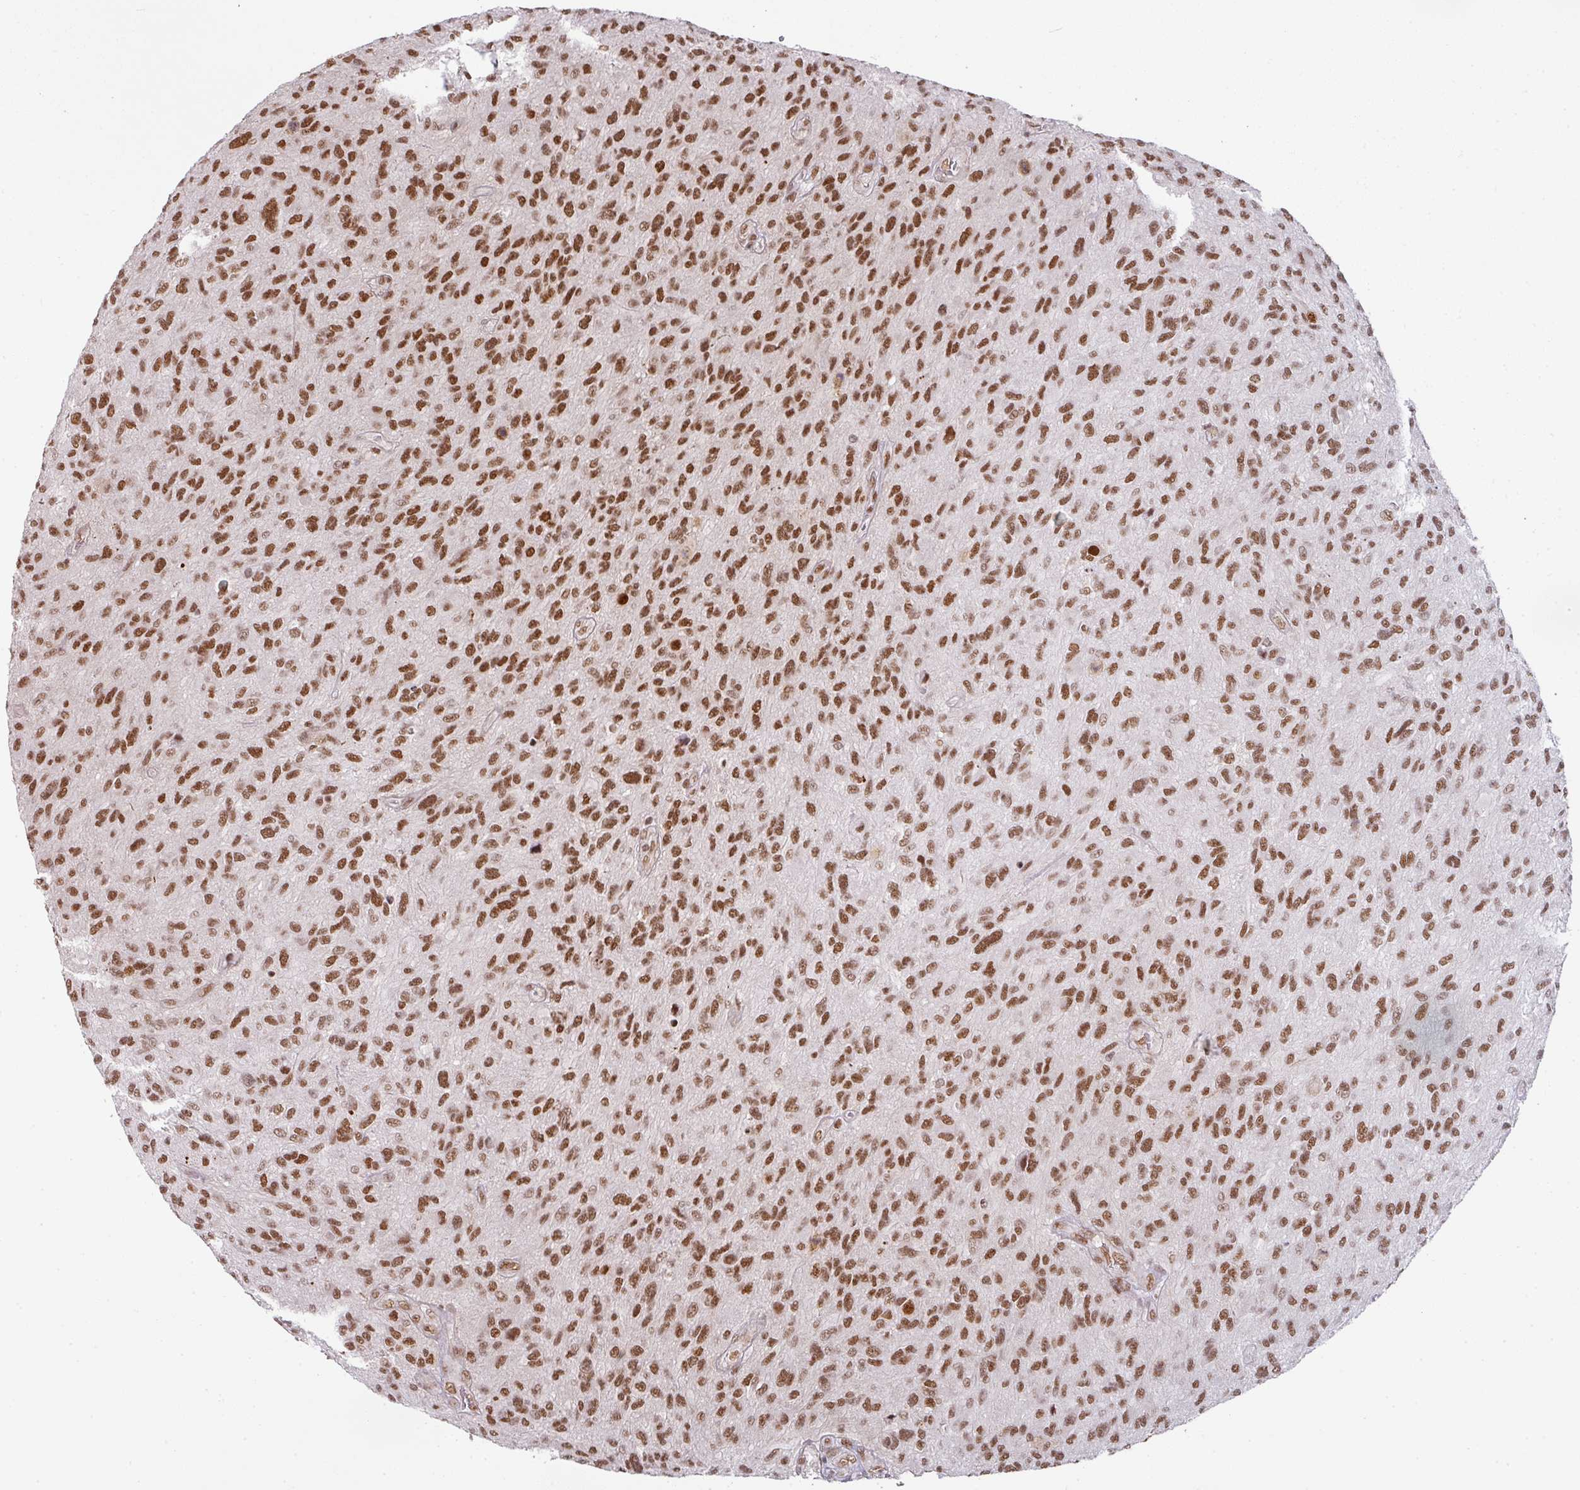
{"staining": {"intensity": "moderate", "quantity": ">75%", "location": "nuclear"}, "tissue": "glioma", "cell_type": "Tumor cells", "image_type": "cancer", "snomed": [{"axis": "morphology", "description": "Glioma, malignant, High grade"}, {"axis": "topography", "description": "Brain"}], "caption": "Protein expression analysis of human malignant glioma (high-grade) reveals moderate nuclear staining in about >75% of tumor cells.", "gene": "NCOA5", "patient": {"sex": "male", "age": 47}}